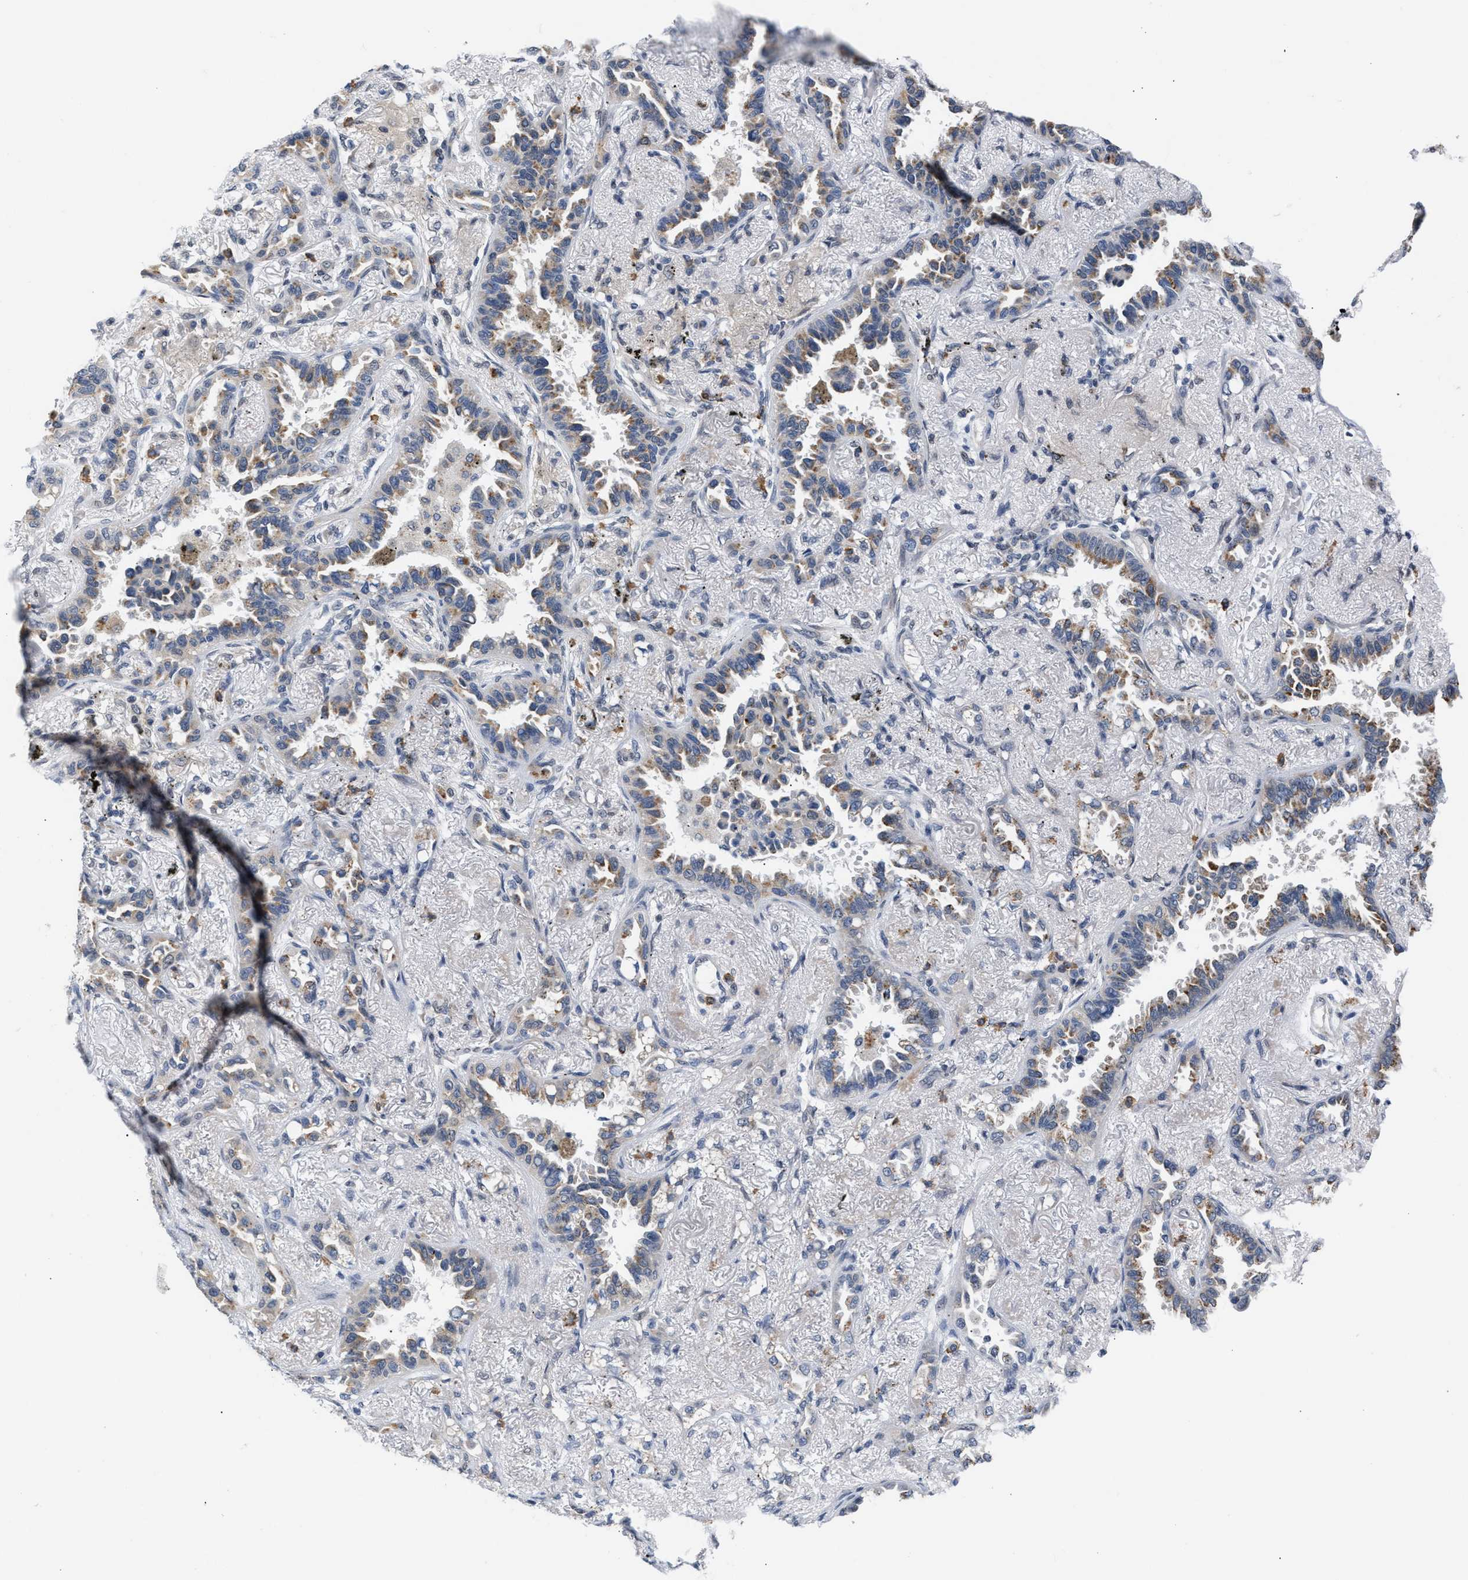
{"staining": {"intensity": "moderate", "quantity": "25%-75%", "location": "cytoplasmic/membranous"}, "tissue": "lung cancer", "cell_type": "Tumor cells", "image_type": "cancer", "snomed": [{"axis": "morphology", "description": "Adenocarcinoma, NOS"}, {"axis": "topography", "description": "Lung"}], "caption": "Immunohistochemistry (IHC) staining of lung cancer (adenocarcinoma), which reveals medium levels of moderate cytoplasmic/membranous positivity in approximately 25%-75% of tumor cells indicating moderate cytoplasmic/membranous protein expression. The staining was performed using DAB (3,3'-diaminobenzidine) (brown) for protein detection and nuclei were counterstained in hematoxylin (blue).", "gene": "TXNRD3", "patient": {"sex": "male", "age": 59}}